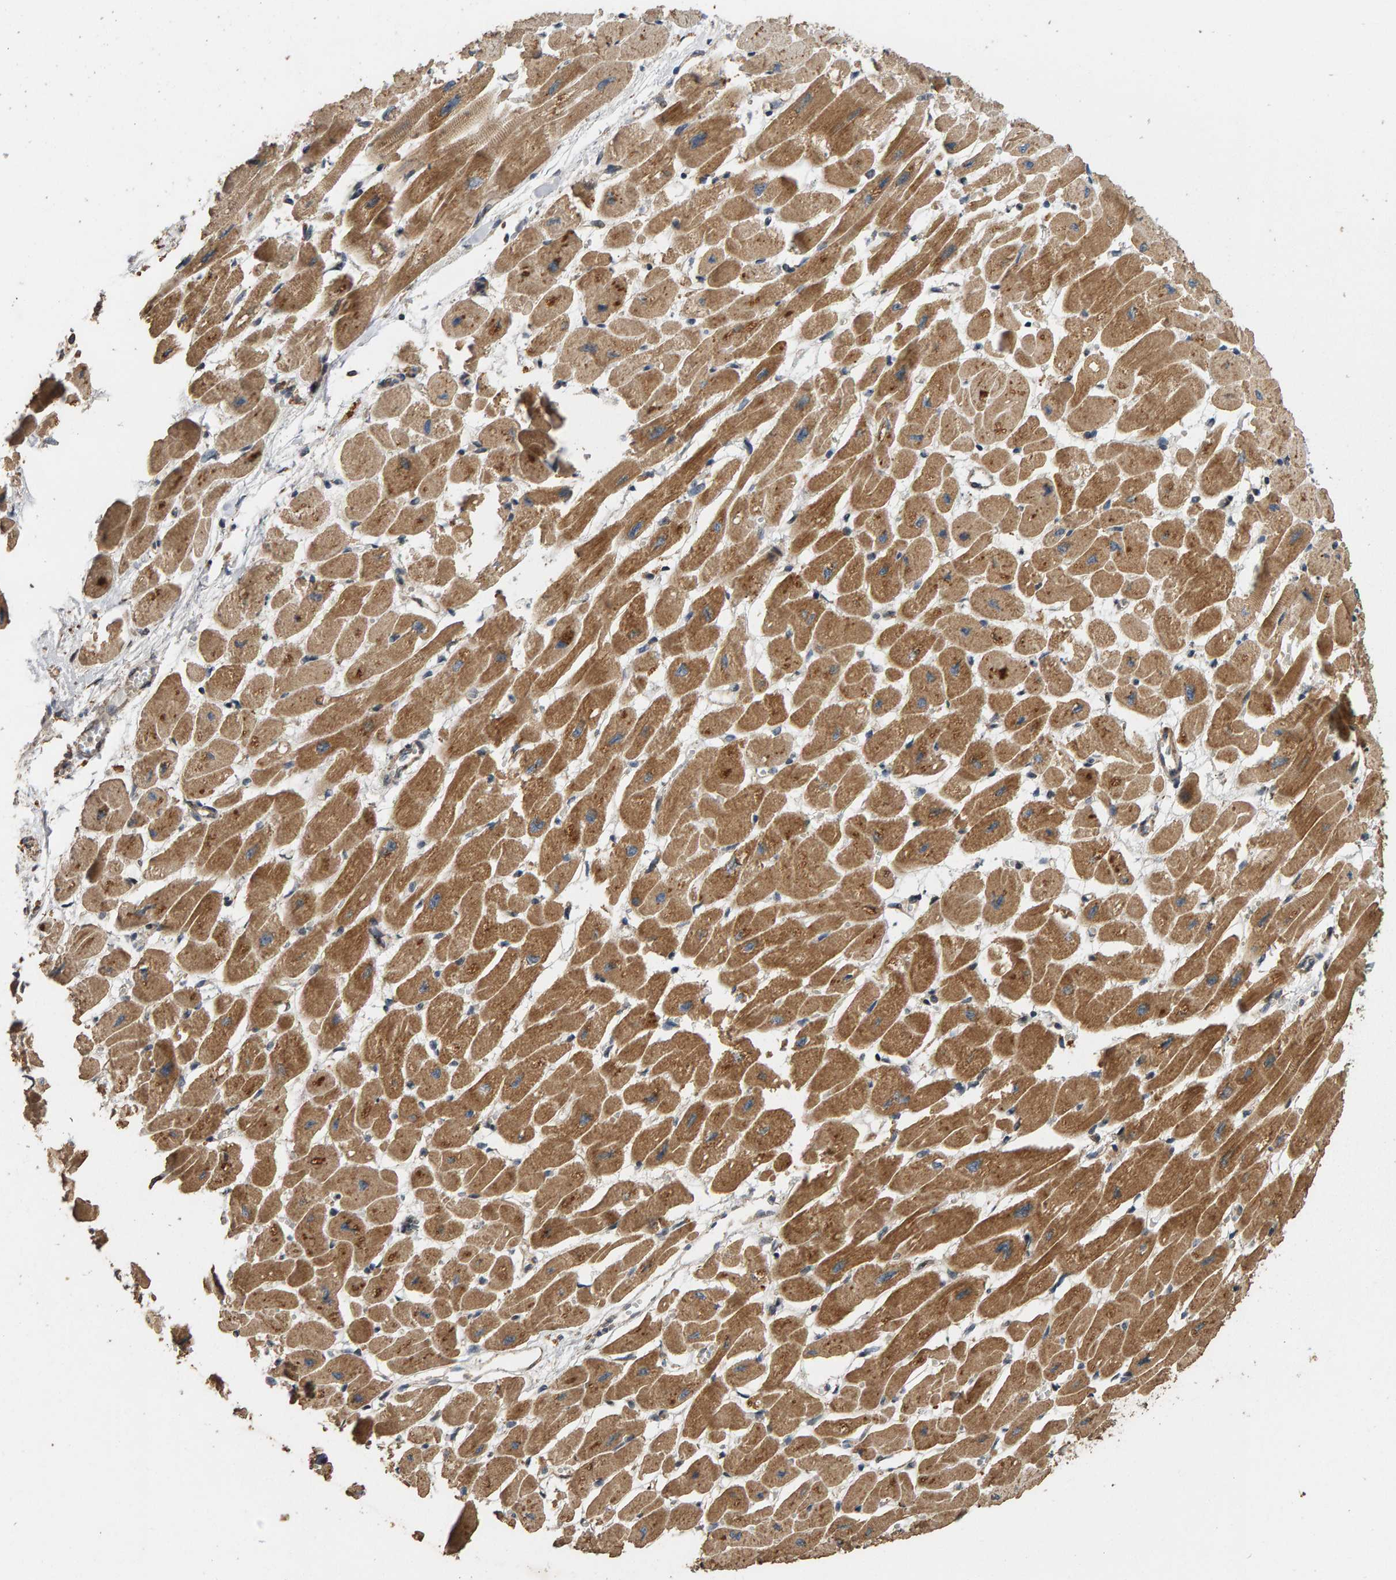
{"staining": {"intensity": "moderate", "quantity": ">75%", "location": "cytoplasmic/membranous"}, "tissue": "heart muscle", "cell_type": "Cardiomyocytes", "image_type": "normal", "snomed": [{"axis": "morphology", "description": "Normal tissue, NOS"}, {"axis": "topography", "description": "Heart"}], "caption": "There is medium levels of moderate cytoplasmic/membranous positivity in cardiomyocytes of unremarkable heart muscle, as demonstrated by immunohistochemical staining (brown color).", "gene": "GSTK1", "patient": {"sex": "female", "age": 54}}